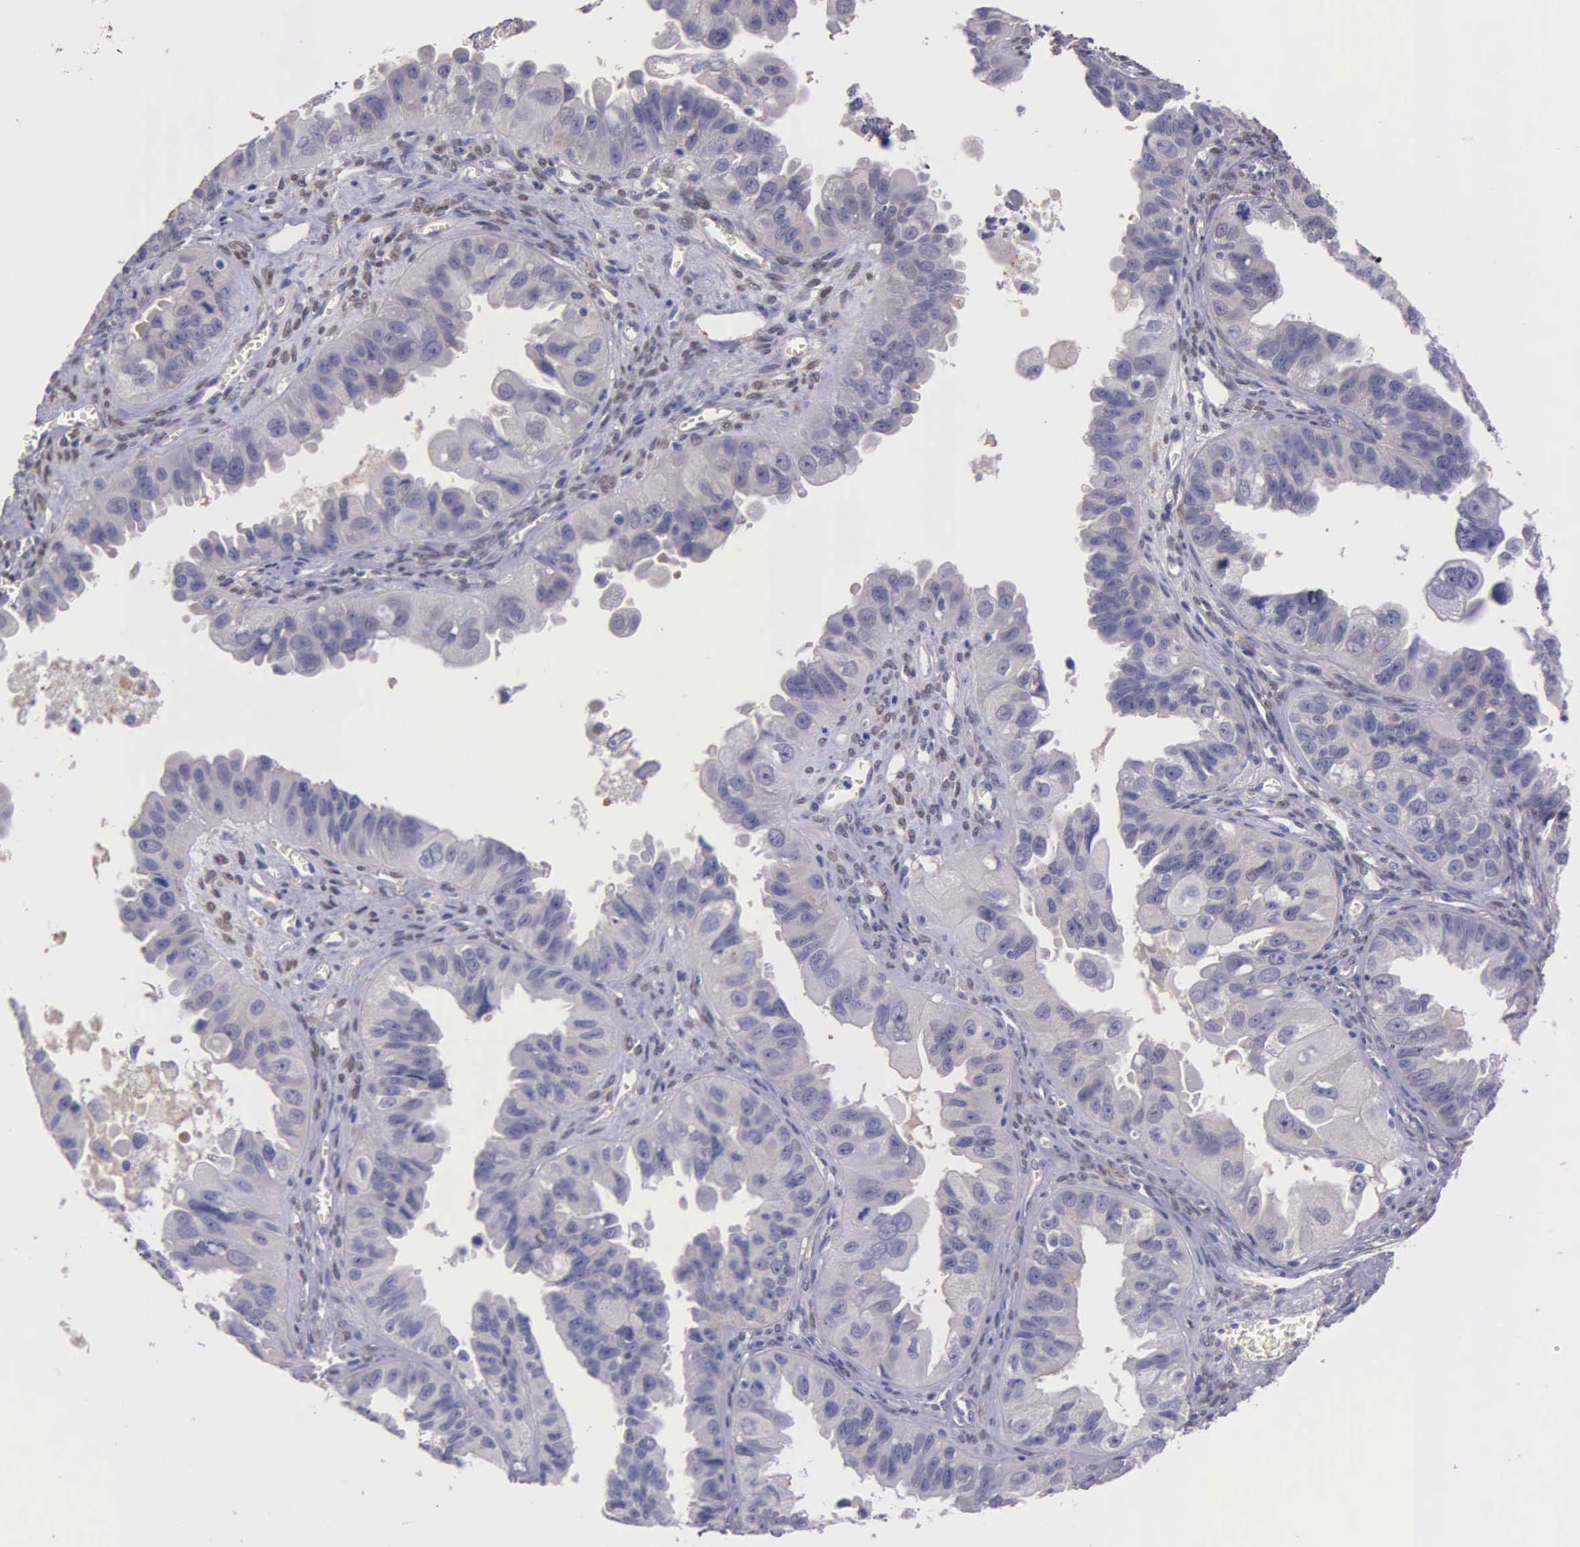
{"staining": {"intensity": "negative", "quantity": "none", "location": "none"}, "tissue": "ovarian cancer", "cell_type": "Tumor cells", "image_type": "cancer", "snomed": [{"axis": "morphology", "description": "Carcinoma, endometroid"}, {"axis": "topography", "description": "Ovary"}], "caption": "This is an immunohistochemistry (IHC) histopathology image of ovarian cancer. There is no staining in tumor cells.", "gene": "GSTT2", "patient": {"sex": "female", "age": 85}}